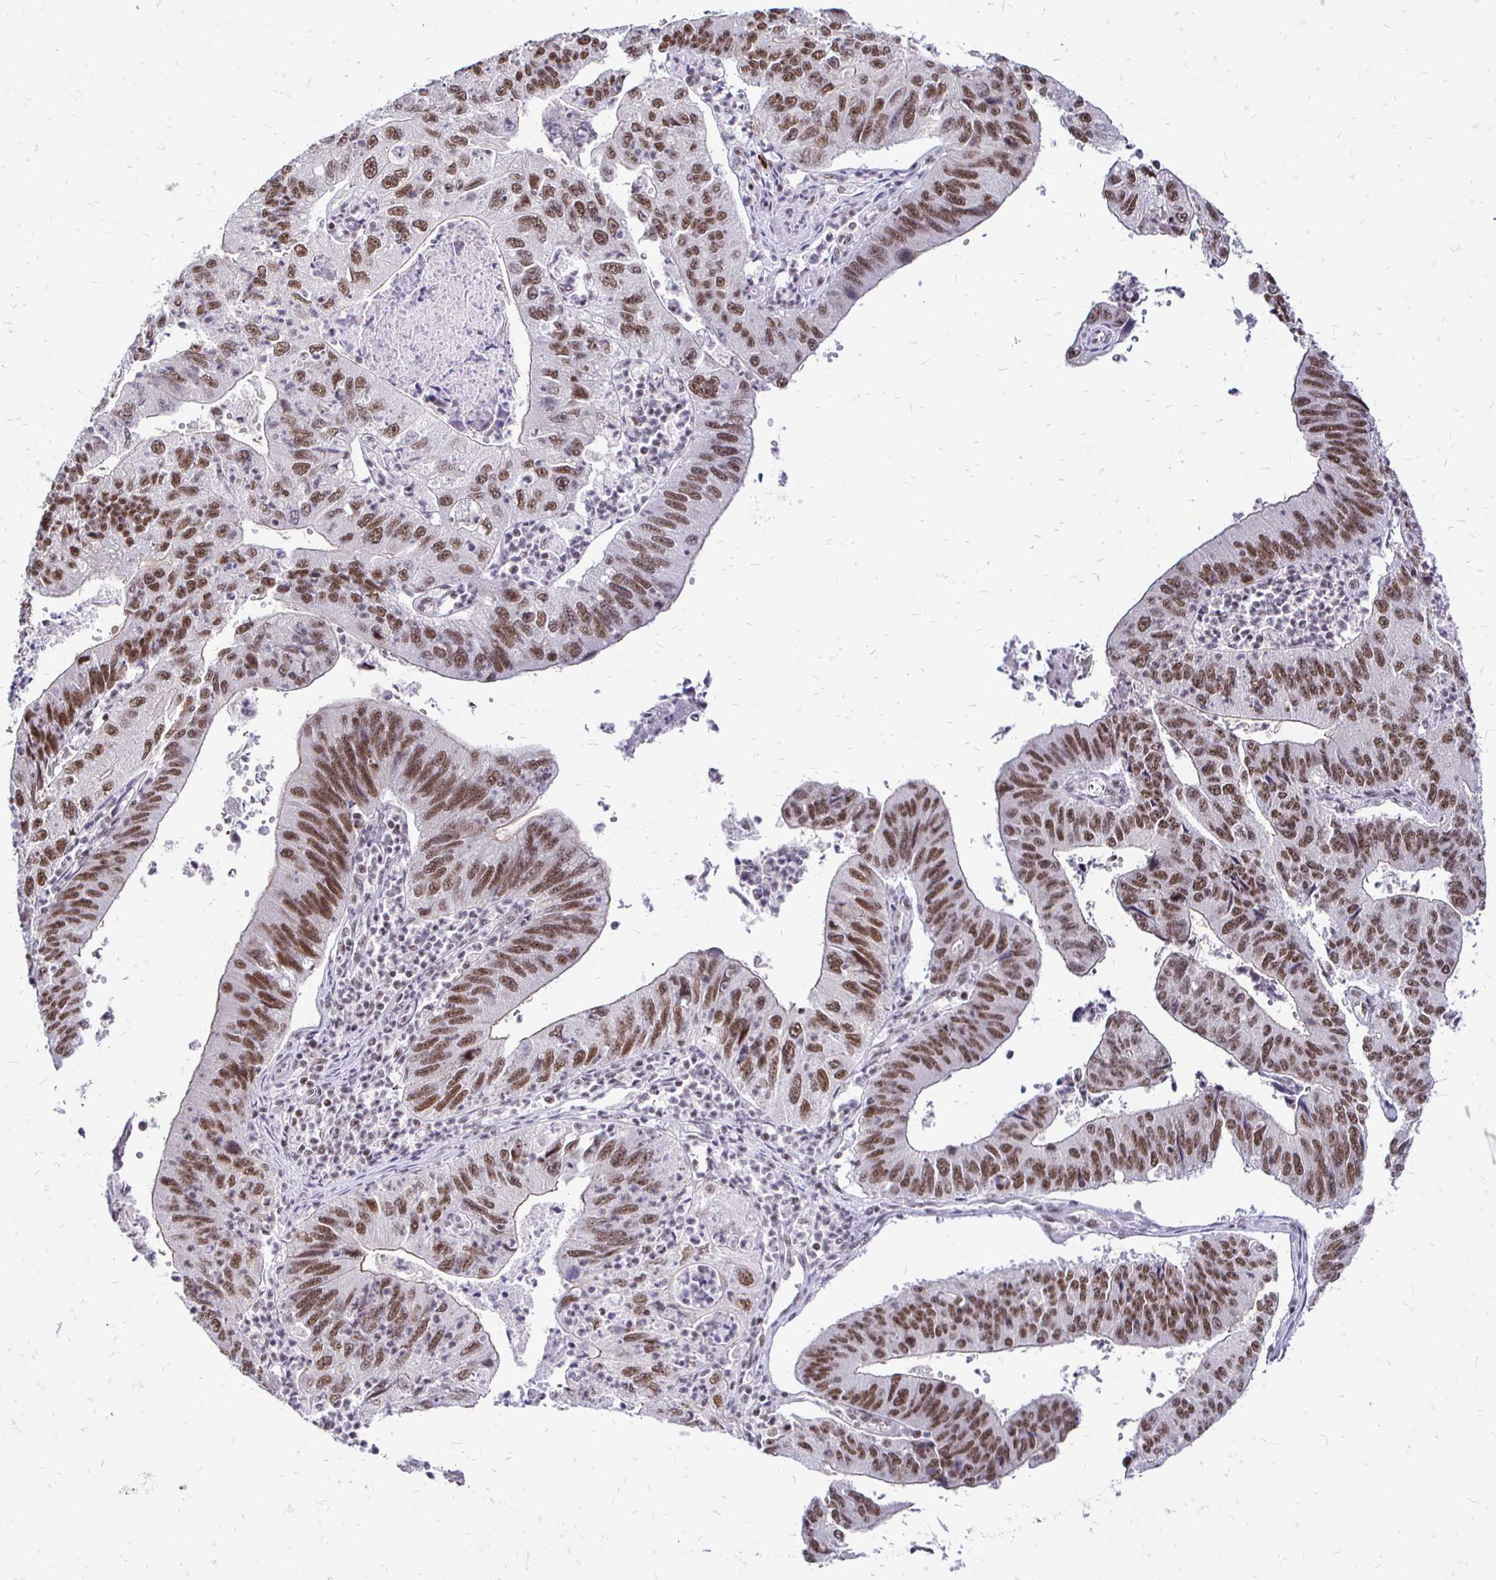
{"staining": {"intensity": "moderate", "quantity": ">75%", "location": "nuclear"}, "tissue": "stomach cancer", "cell_type": "Tumor cells", "image_type": "cancer", "snomed": [{"axis": "morphology", "description": "Adenocarcinoma, NOS"}, {"axis": "topography", "description": "Stomach"}], "caption": "Immunohistochemistry histopathology image of adenocarcinoma (stomach) stained for a protein (brown), which shows medium levels of moderate nuclear positivity in about >75% of tumor cells.", "gene": "SIN3A", "patient": {"sex": "male", "age": 59}}